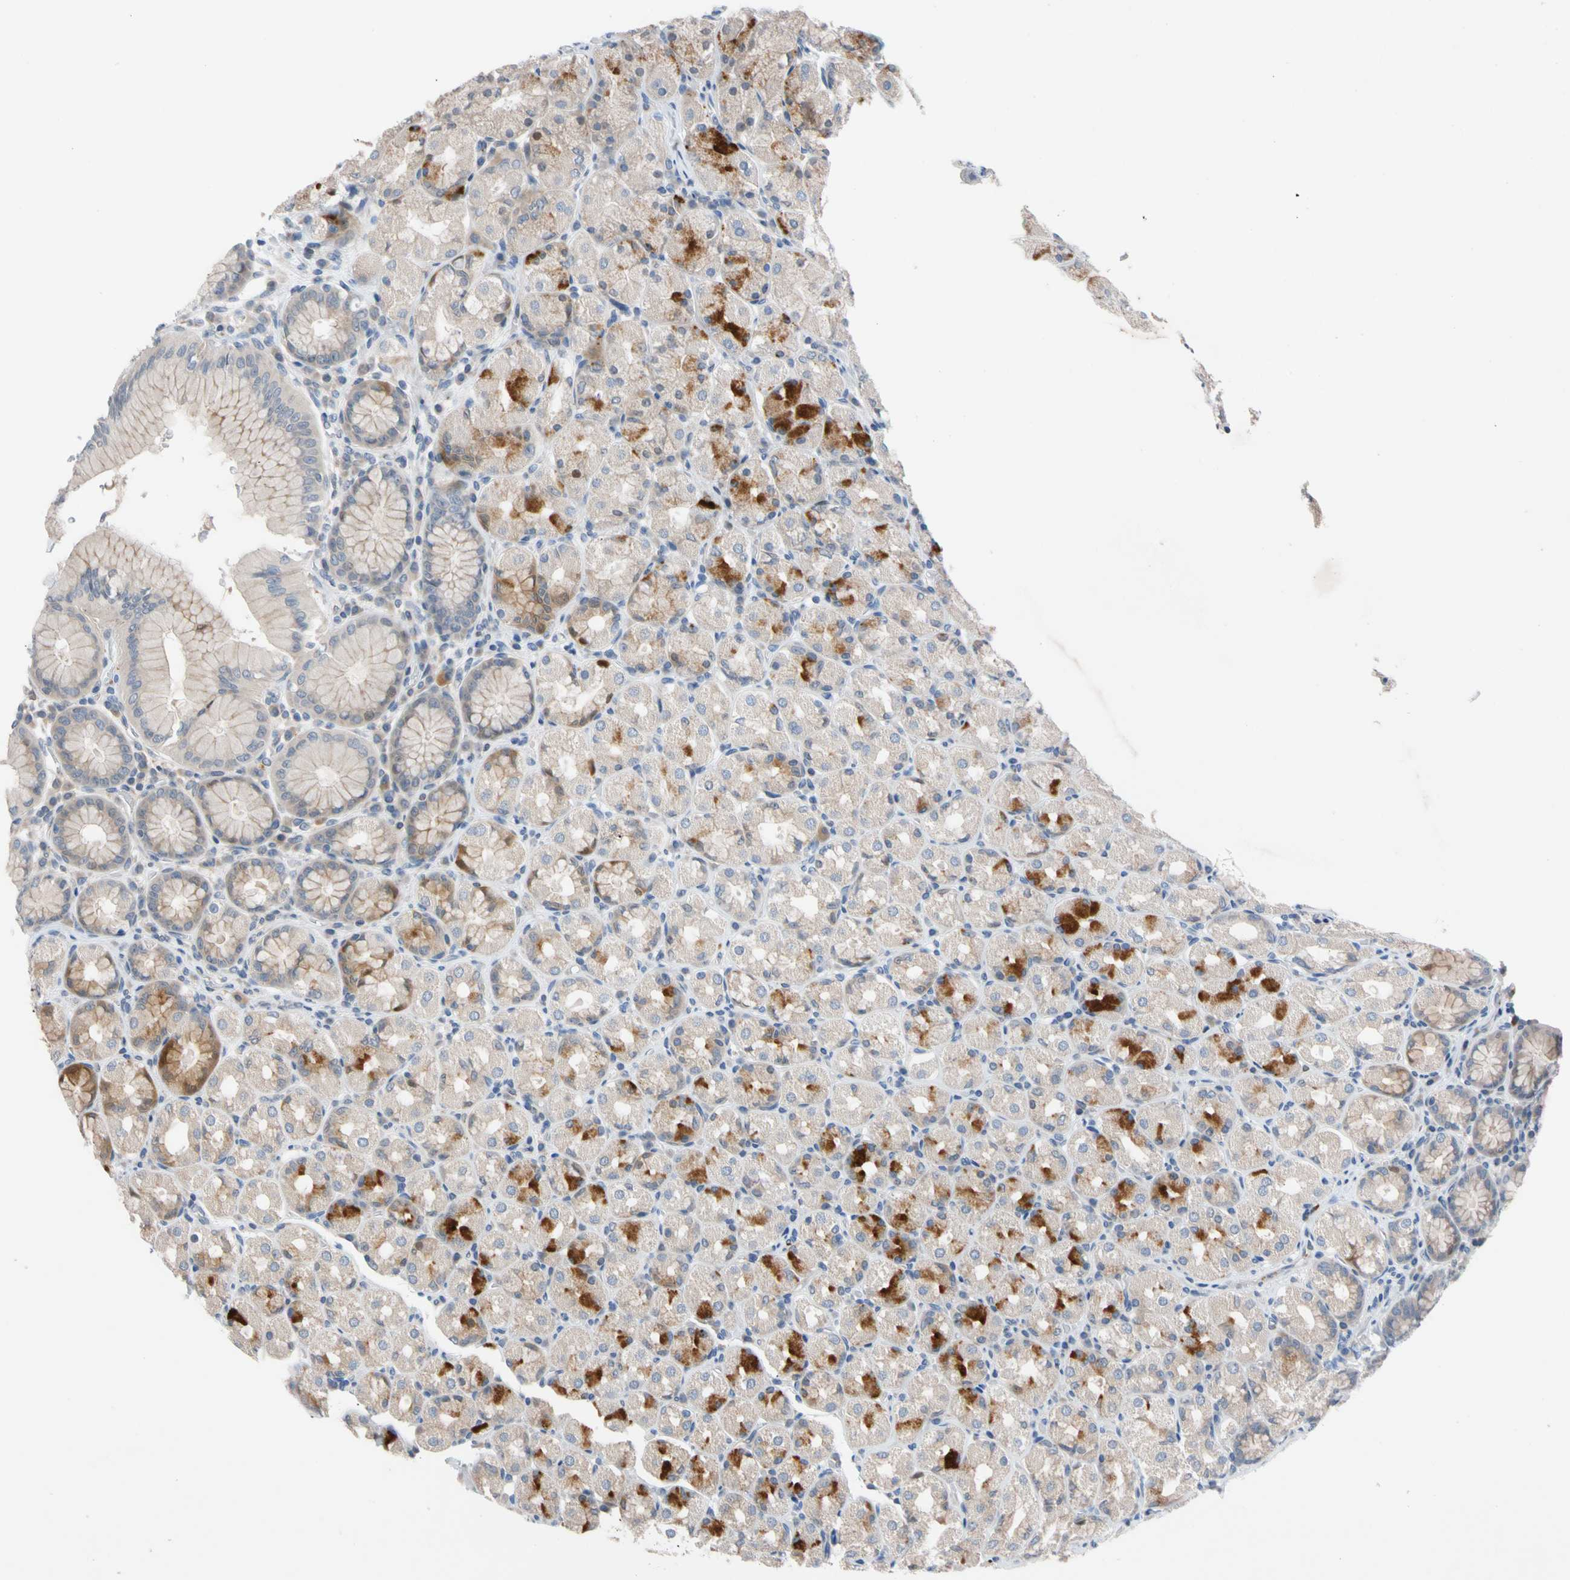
{"staining": {"intensity": "strong", "quantity": "<25%", "location": "cytoplasmic/membranous"}, "tissue": "stomach", "cell_type": "Glandular cells", "image_type": "normal", "snomed": [{"axis": "morphology", "description": "Normal tissue, NOS"}, {"axis": "topography", "description": "Stomach, upper"}], "caption": "Stomach stained for a protein (brown) shows strong cytoplasmic/membranous positive staining in approximately <25% of glandular cells.", "gene": "CNST", "patient": {"sex": "male", "age": 68}}